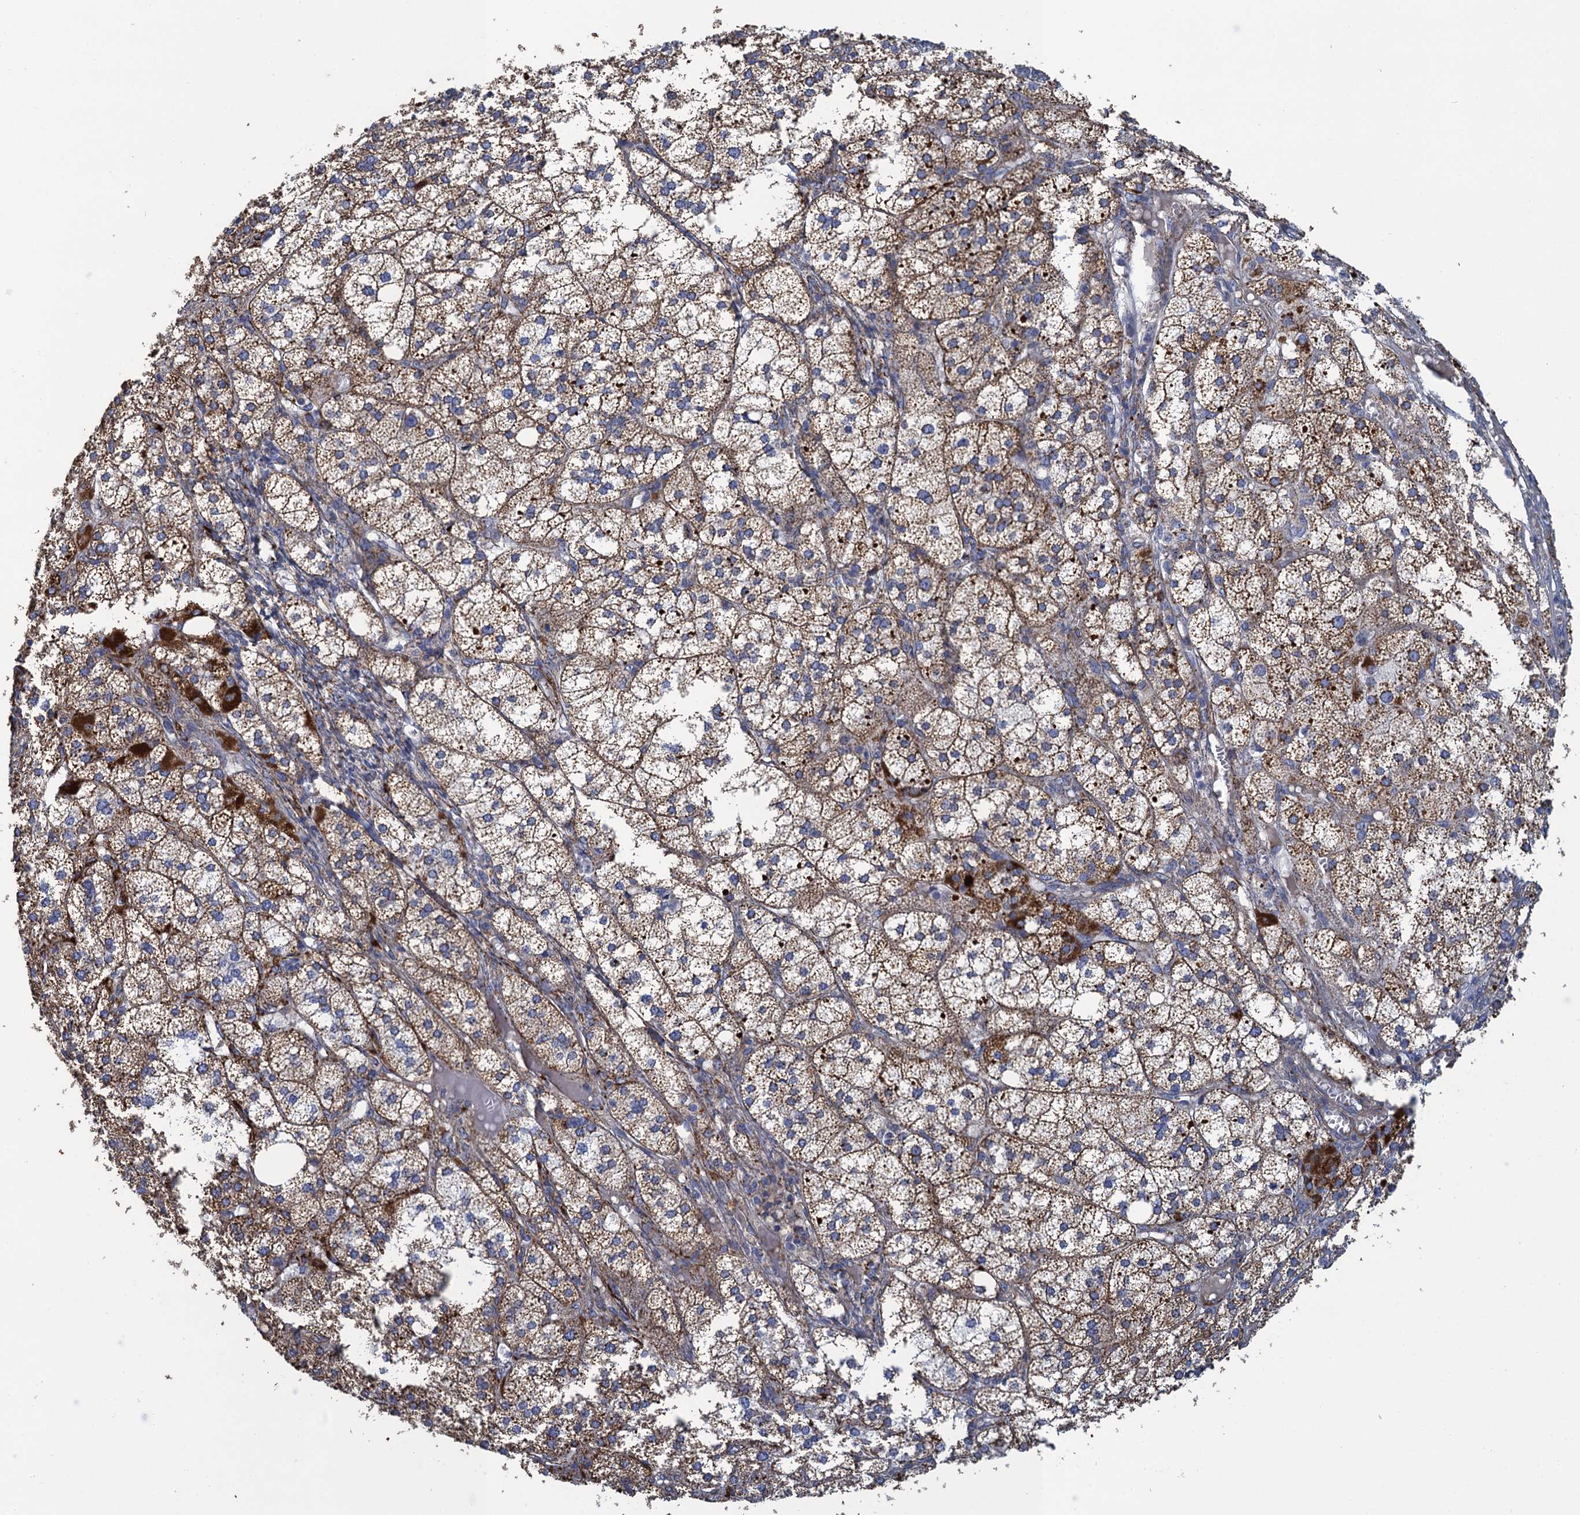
{"staining": {"intensity": "moderate", "quantity": ">75%", "location": "cytoplasmic/membranous"}, "tissue": "adrenal gland", "cell_type": "Glandular cells", "image_type": "normal", "snomed": [{"axis": "morphology", "description": "Normal tissue, NOS"}, {"axis": "topography", "description": "Adrenal gland"}], "caption": "Adrenal gland stained for a protein reveals moderate cytoplasmic/membranous positivity in glandular cells. (DAB IHC, brown staining for protein, blue staining for nuclei).", "gene": "ENSG00000260643", "patient": {"sex": "female", "age": 61}}